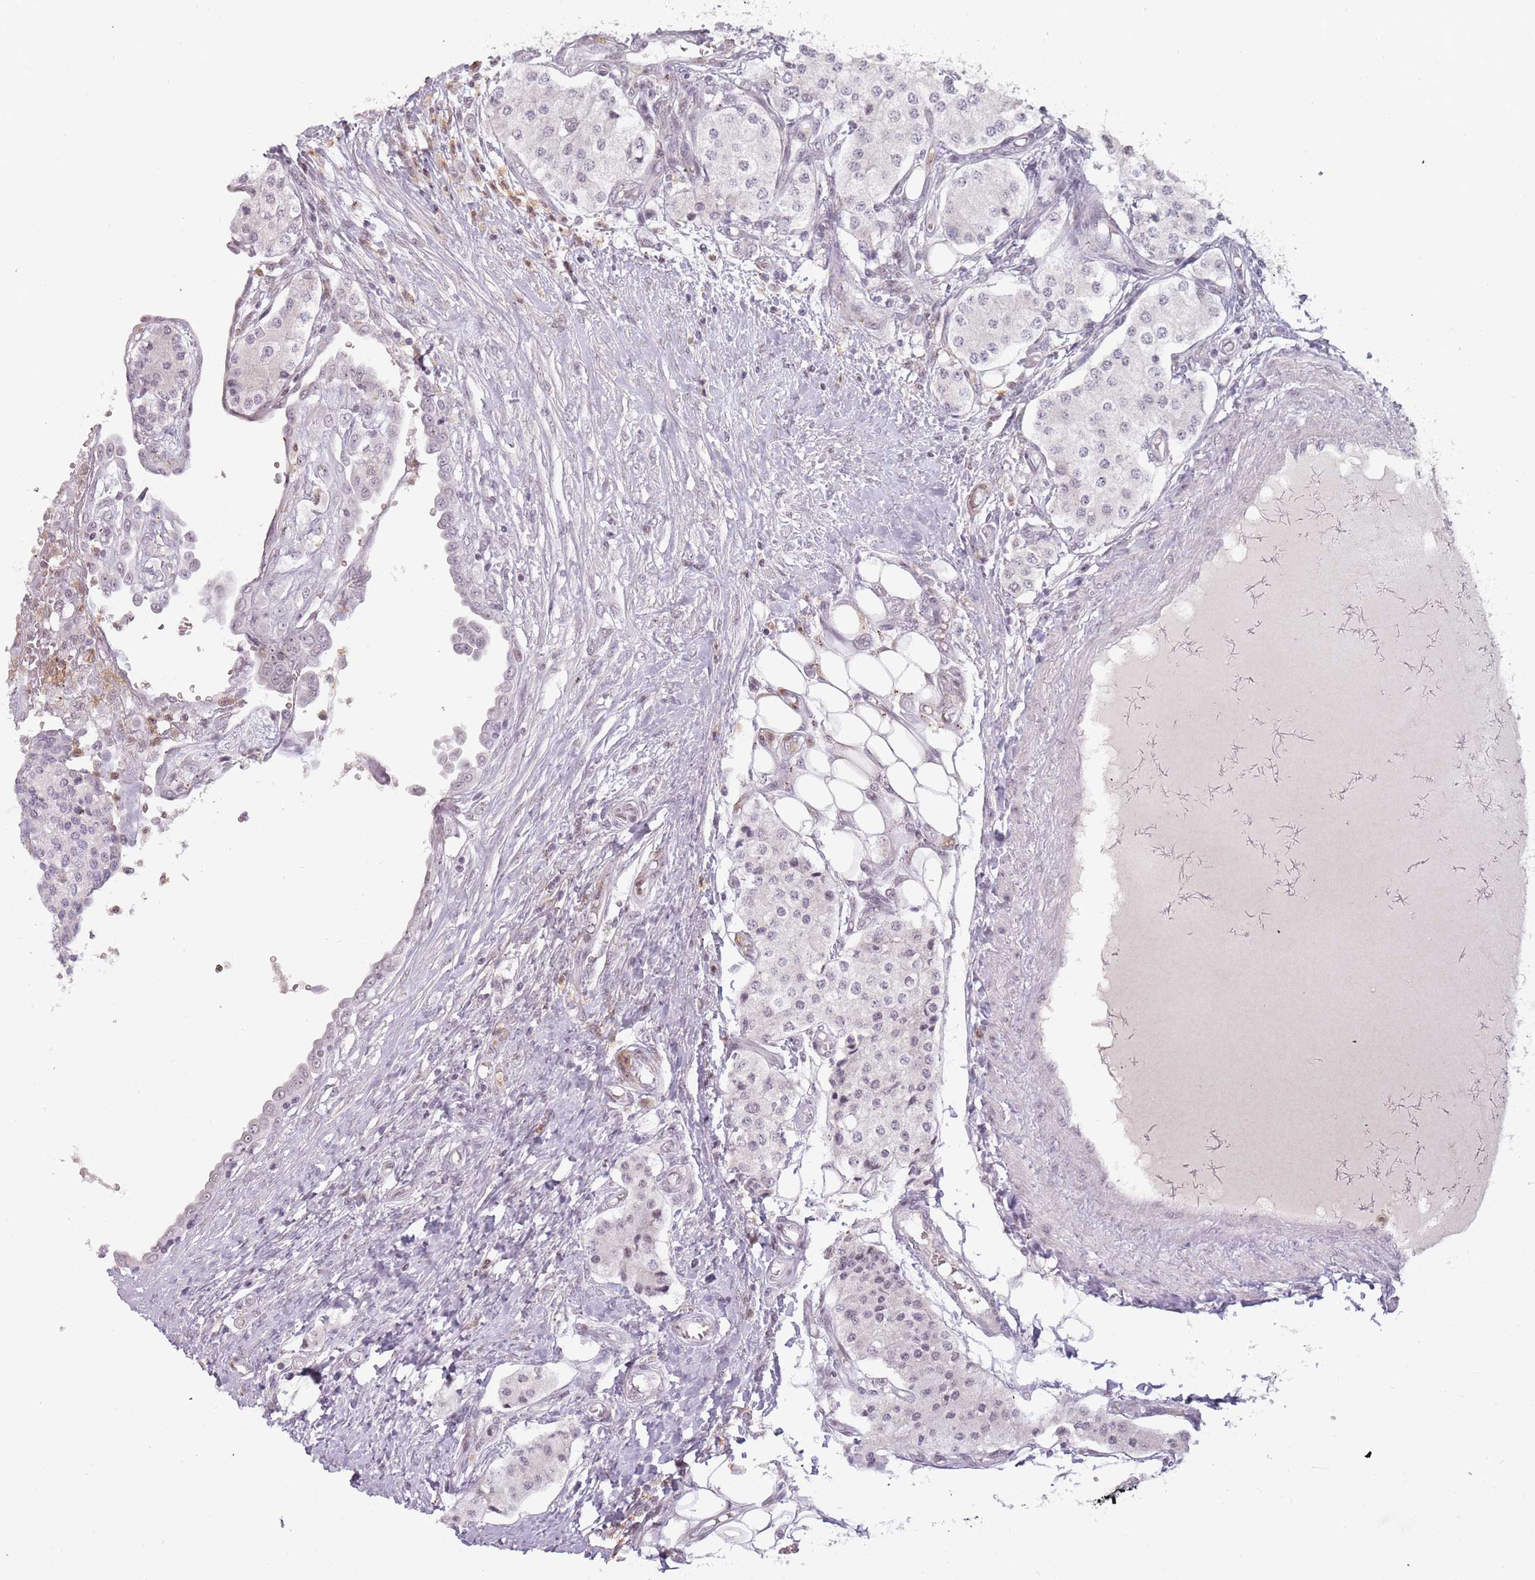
{"staining": {"intensity": "negative", "quantity": "none", "location": "none"}, "tissue": "carcinoid", "cell_type": "Tumor cells", "image_type": "cancer", "snomed": [{"axis": "morphology", "description": "Carcinoid, malignant, NOS"}, {"axis": "topography", "description": "Colon"}], "caption": "Human carcinoid stained for a protein using immunohistochemistry (IHC) reveals no expression in tumor cells.", "gene": "REXO4", "patient": {"sex": "female", "age": 52}}